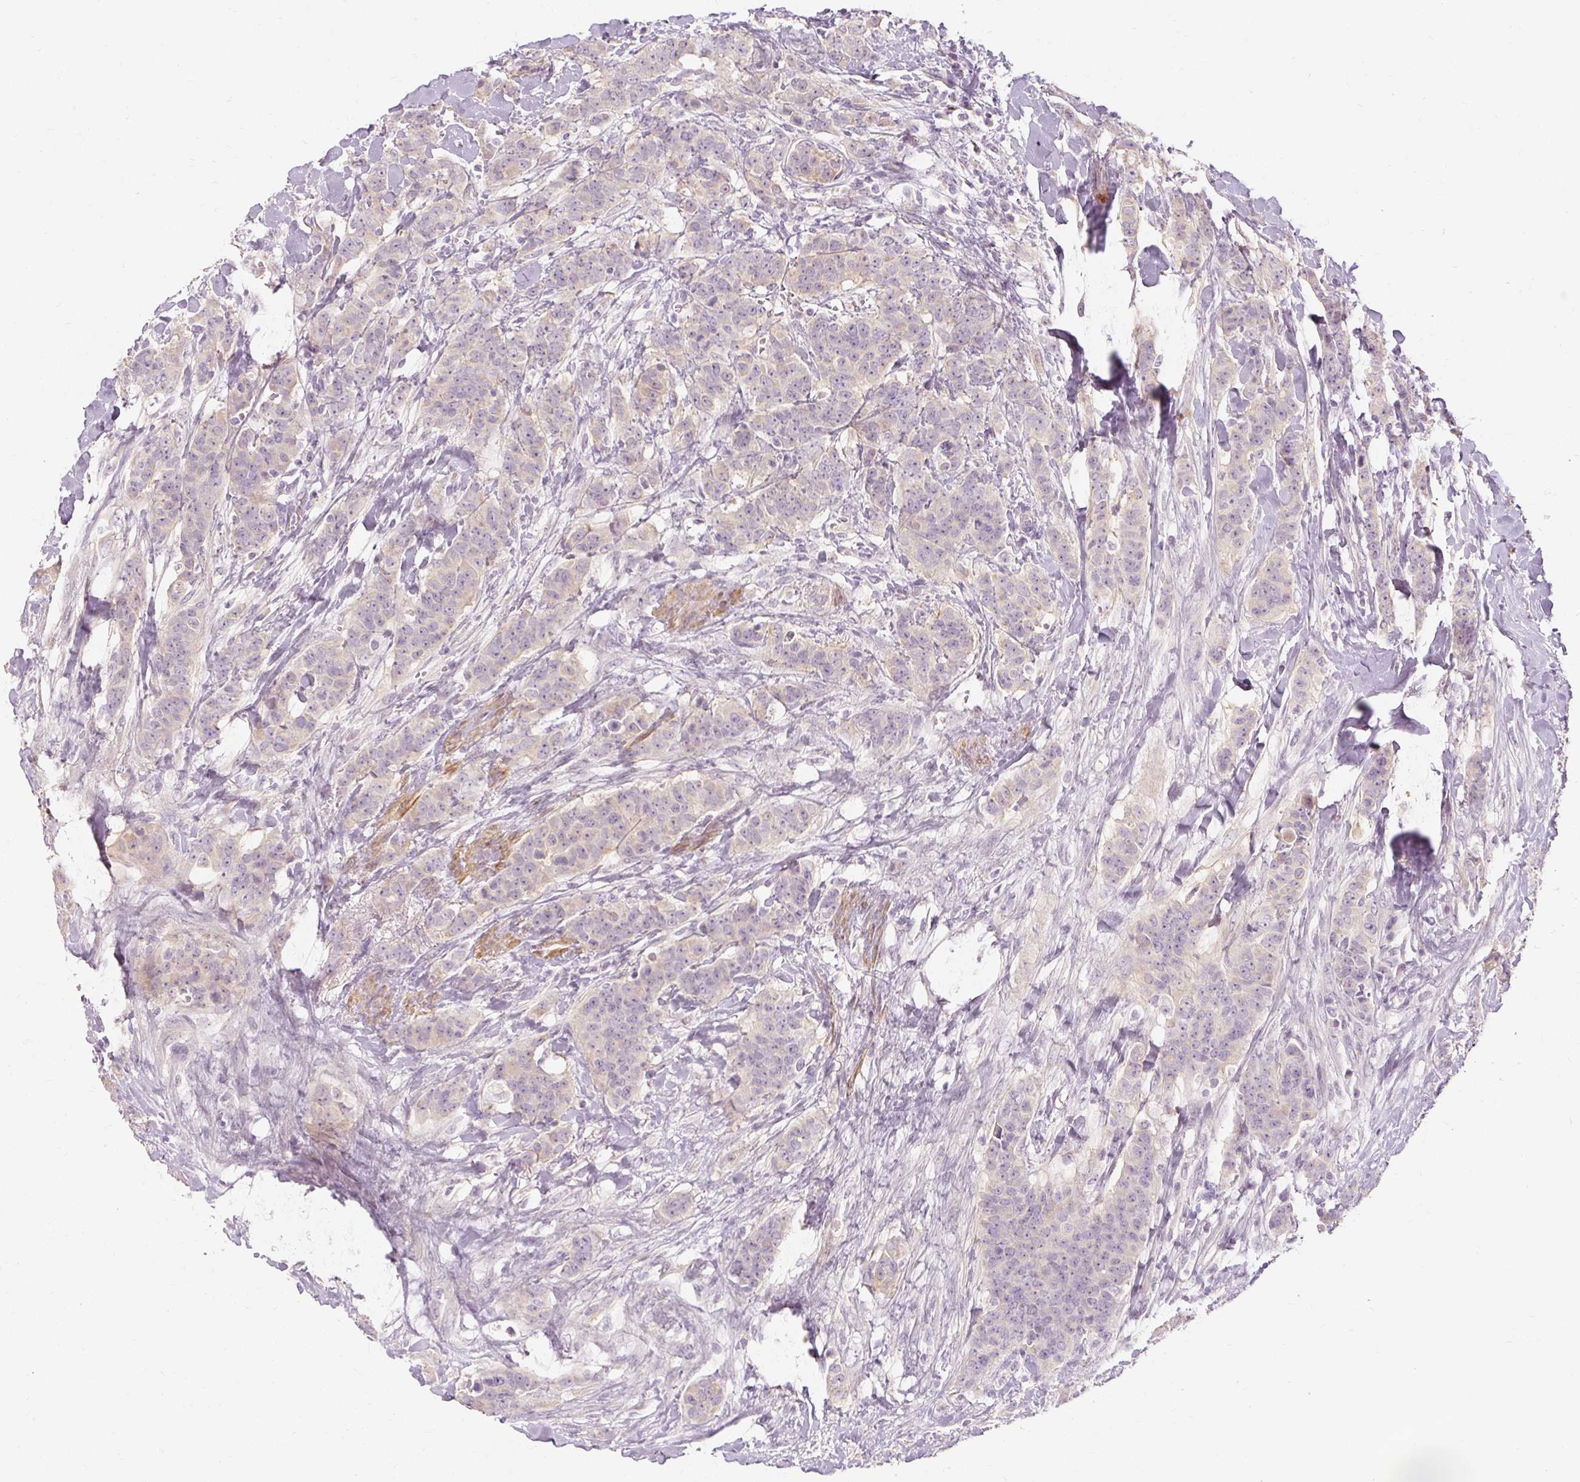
{"staining": {"intensity": "negative", "quantity": "none", "location": "none"}, "tissue": "breast cancer", "cell_type": "Tumor cells", "image_type": "cancer", "snomed": [{"axis": "morphology", "description": "Duct carcinoma"}, {"axis": "topography", "description": "Breast"}], "caption": "Immunohistochemistry of human breast cancer exhibits no staining in tumor cells. The staining is performed using DAB brown chromogen with nuclei counter-stained in using hematoxylin.", "gene": "CAPN3", "patient": {"sex": "female", "age": 40}}